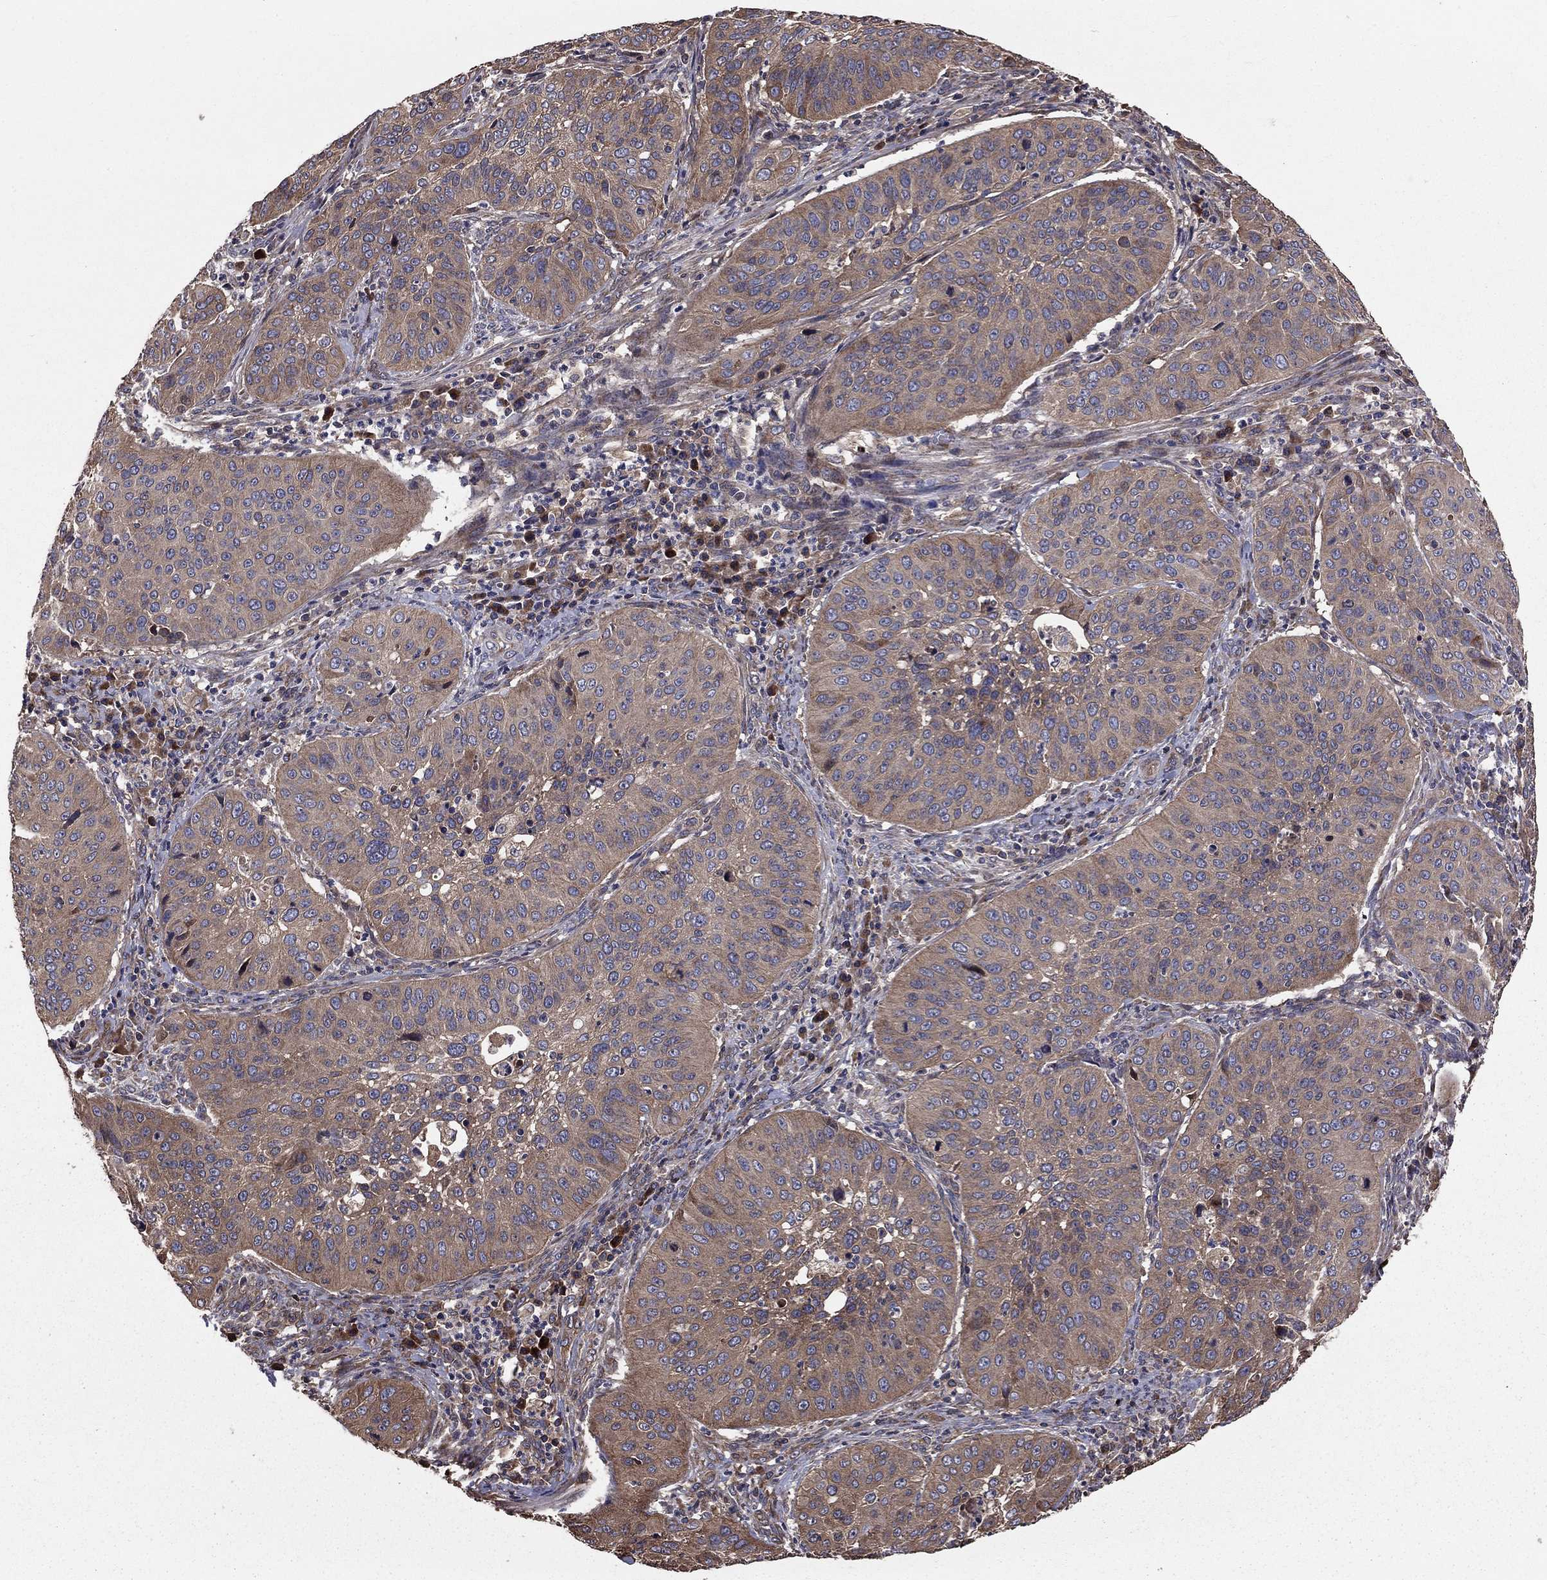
{"staining": {"intensity": "weak", "quantity": "<25%", "location": "cytoplasmic/membranous"}, "tissue": "cervical cancer", "cell_type": "Tumor cells", "image_type": "cancer", "snomed": [{"axis": "morphology", "description": "Normal tissue, NOS"}, {"axis": "morphology", "description": "Squamous cell carcinoma, NOS"}, {"axis": "topography", "description": "Cervix"}], "caption": "This photomicrograph is of squamous cell carcinoma (cervical) stained with immunohistochemistry (IHC) to label a protein in brown with the nuclei are counter-stained blue. There is no positivity in tumor cells.", "gene": "BABAM2", "patient": {"sex": "female", "age": 39}}